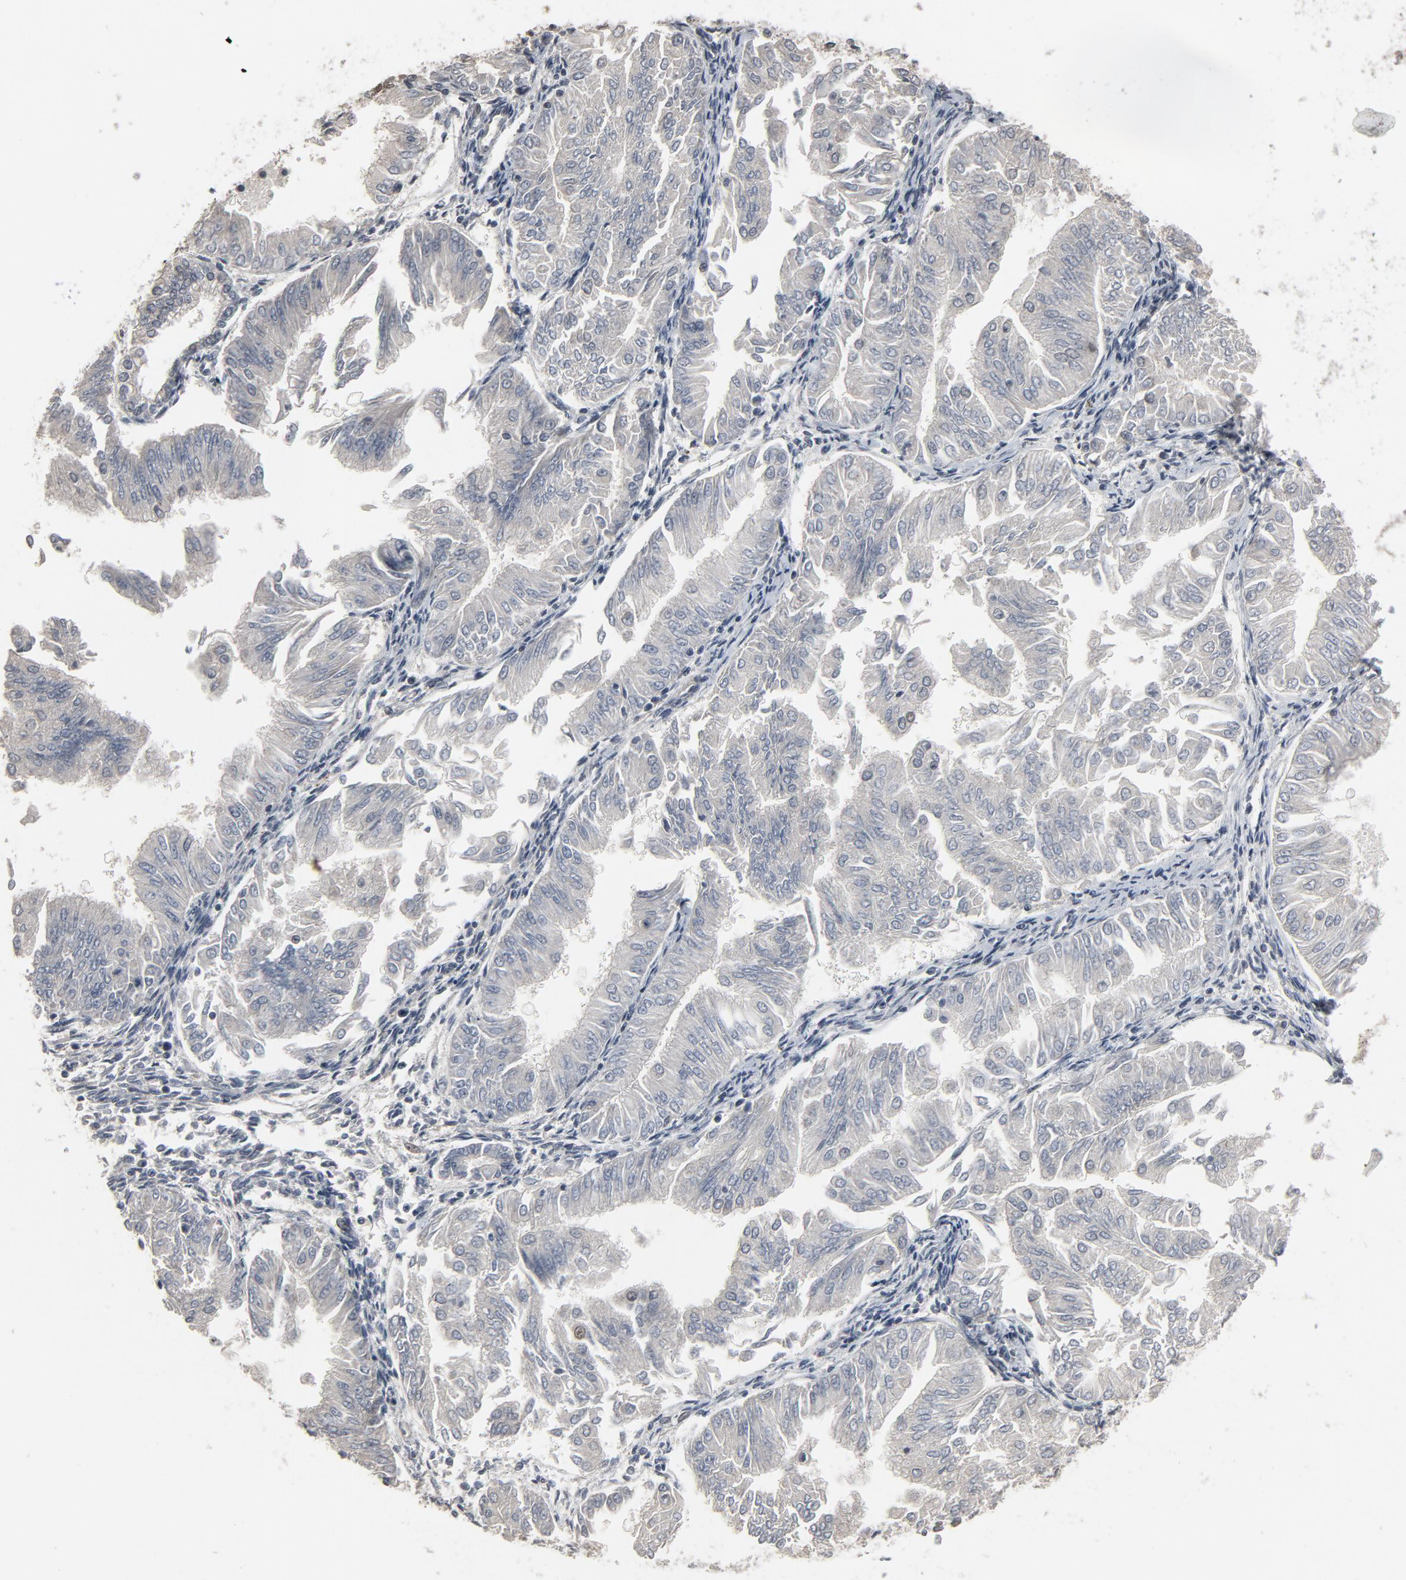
{"staining": {"intensity": "negative", "quantity": "none", "location": "none"}, "tissue": "endometrial cancer", "cell_type": "Tumor cells", "image_type": "cancer", "snomed": [{"axis": "morphology", "description": "Adenocarcinoma, NOS"}, {"axis": "topography", "description": "Endometrium"}], "caption": "Immunohistochemistry (IHC) of human endometrial adenocarcinoma reveals no expression in tumor cells. (DAB immunohistochemistry (IHC) visualized using brightfield microscopy, high magnification).", "gene": "POM121", "patient": {"sex": "female", "age": 53}}